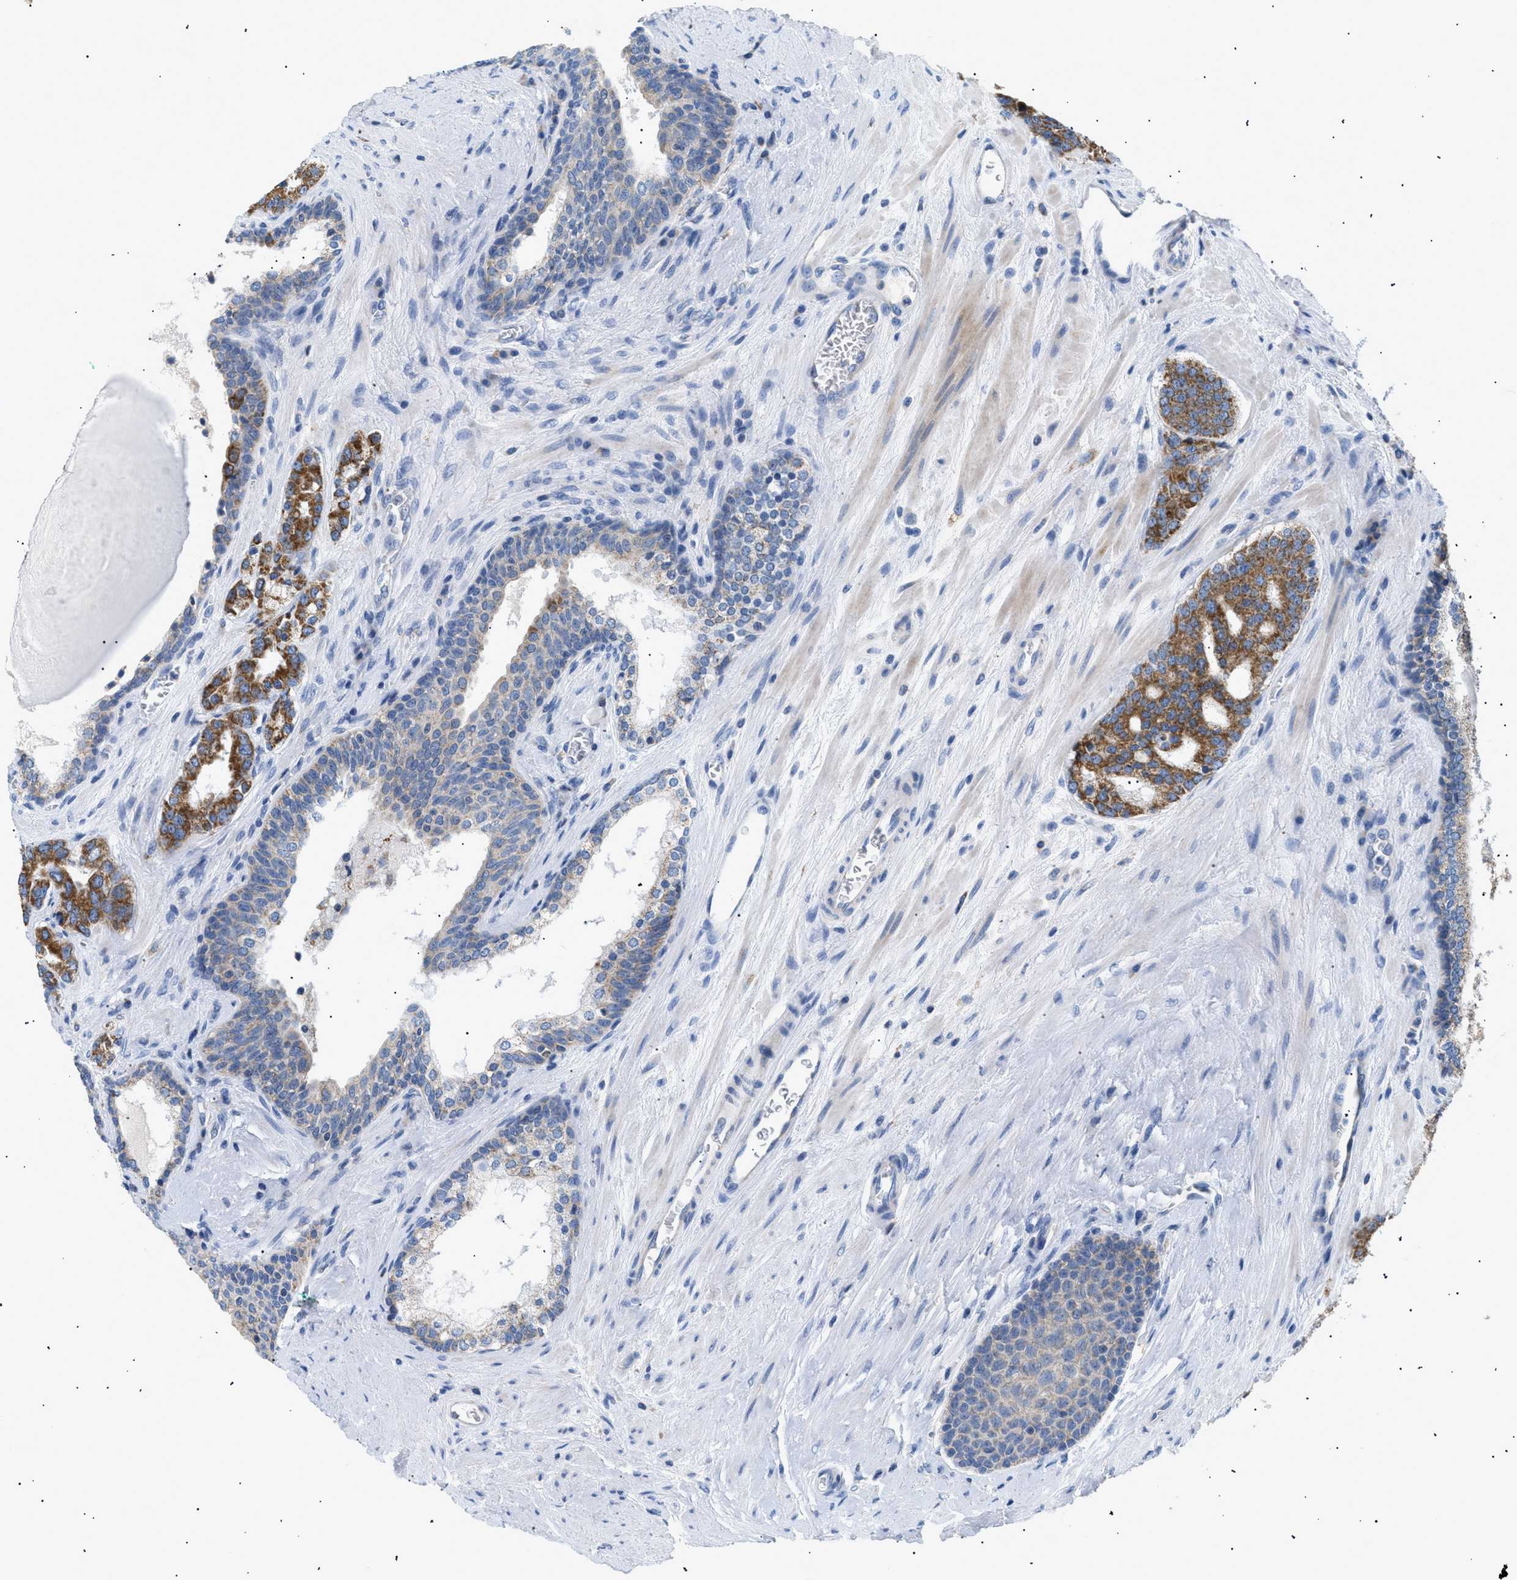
{"staining": {"intensity": "moderate", "quantity": ">75%", "location": "cytoplasmic/membranous"}, "tissue": "prostate cancer", "cell_type": "Tumor cells", "image_type": "cancer", "snomed": [{"axis": "morphology", "description": "Adenocarcinoma, High grade"}, {"axis": "topography", "description": "Prostate"}], "caption": "This photomicrograph displays adenocarcinoma (high-grade) (prostate) stained with immunohistochemistry (IHC) to label a protein in brown. The cytoplasmic/membranous of tumor cells show moderate positivity for the protein. Nuclei are counter-stained blue.", "gene": "ILDR1", "patient": {"sex": "male", "age": 60}}